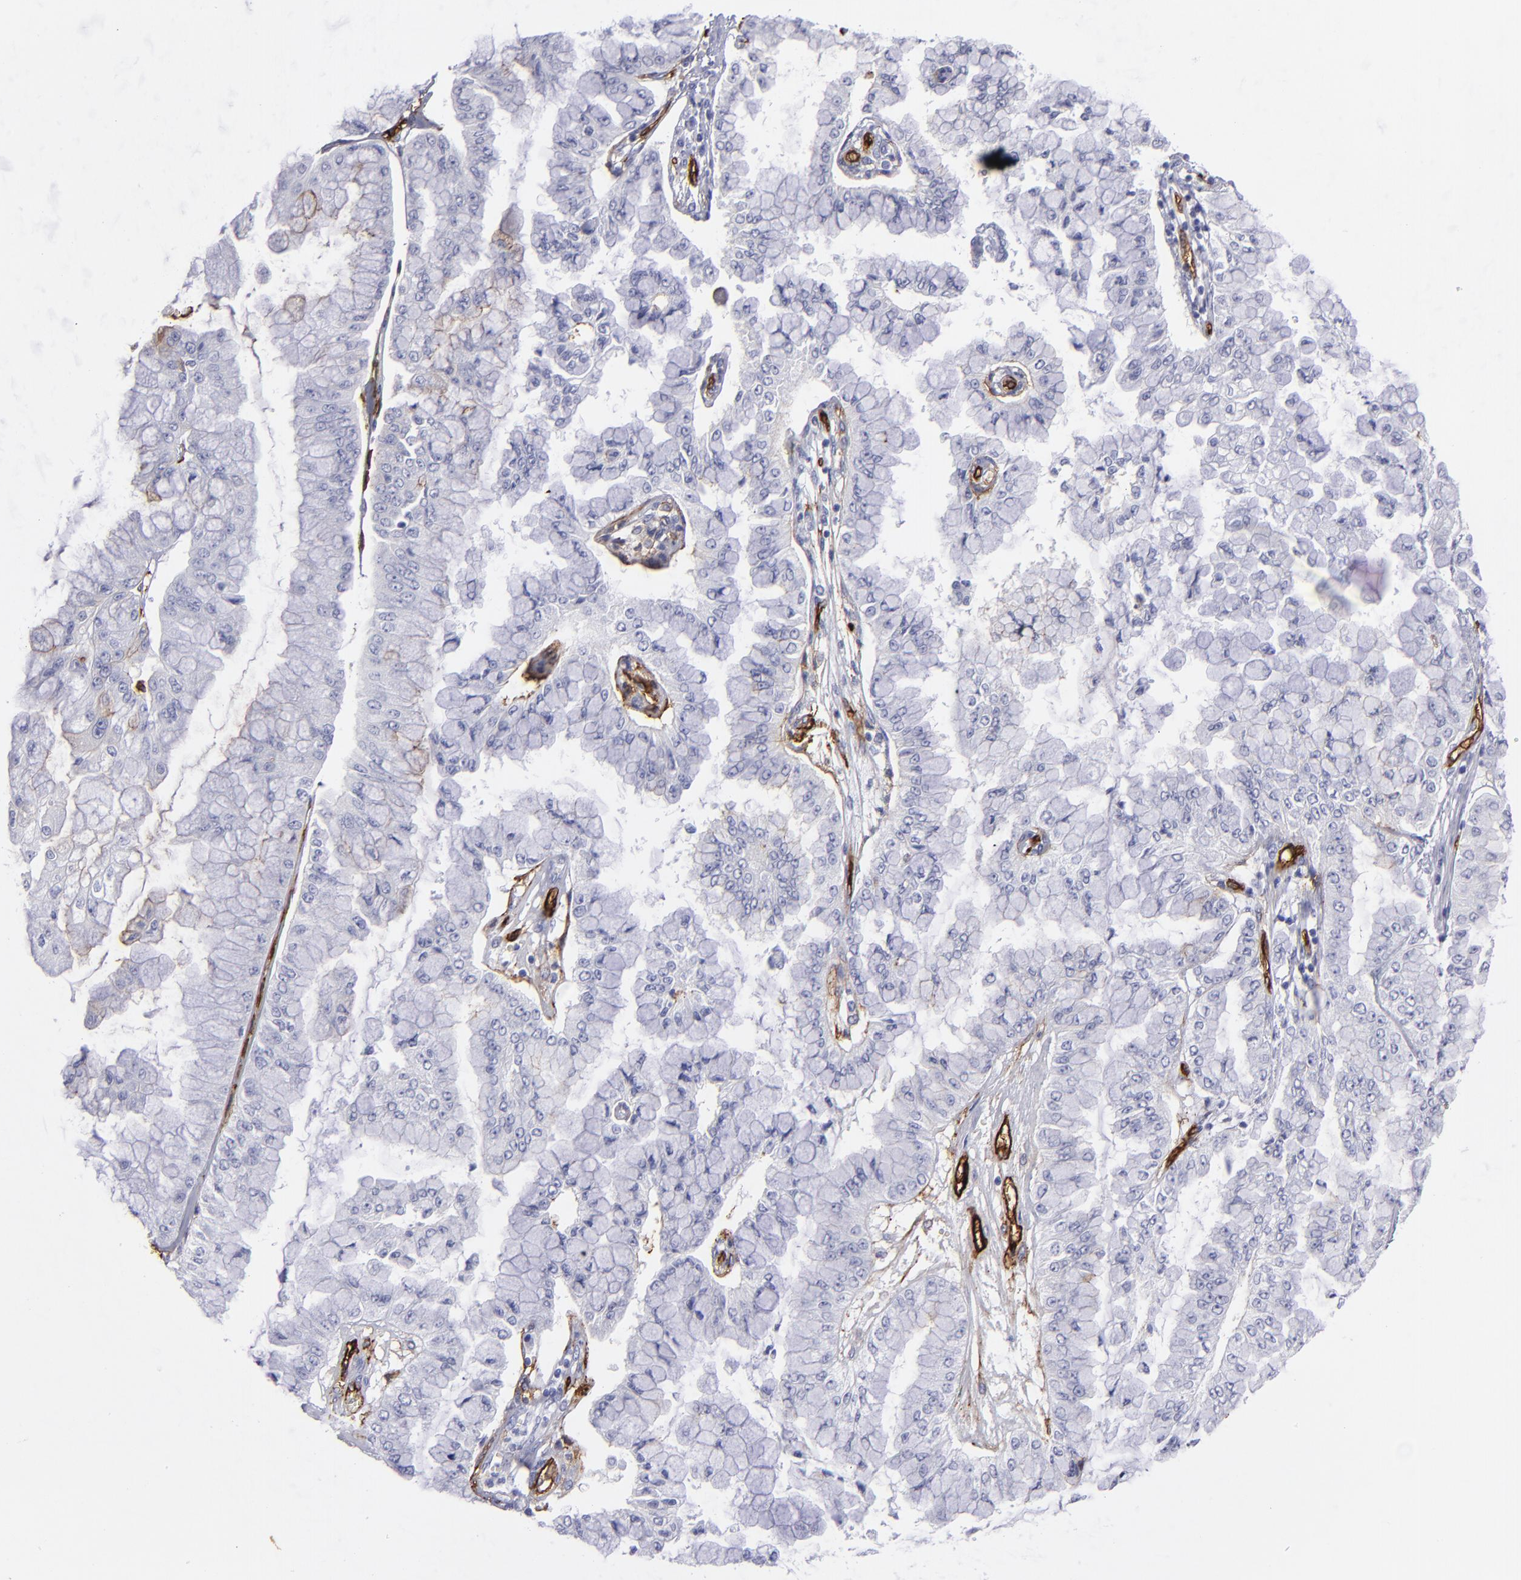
{"staining": {"intensity": "moderate", "quantity": "<25%", "location": "cytoplasmic/membranous"}, "tissue": "liver cancer", "cell_type": "Tumor cells", "image_type": "cancer", "snomed": [{"axis": "morphology", "description": "Cholangiocarcinoma"}, {"axis": "topography", "description": "Liver"}], "caption": "Immunohistochemistry image of neoplastic tissue: cholangiocarcinoma (liver) stained using immunohistochemistry exhibits low levels of moderate protein expression localized specifically in the cytoplasmic/membranous of tumor cells, appearing as a cytoplasmic/membranous brown color.", "gene": "ACE", "patient": {"sex": "female", "age": 79}}